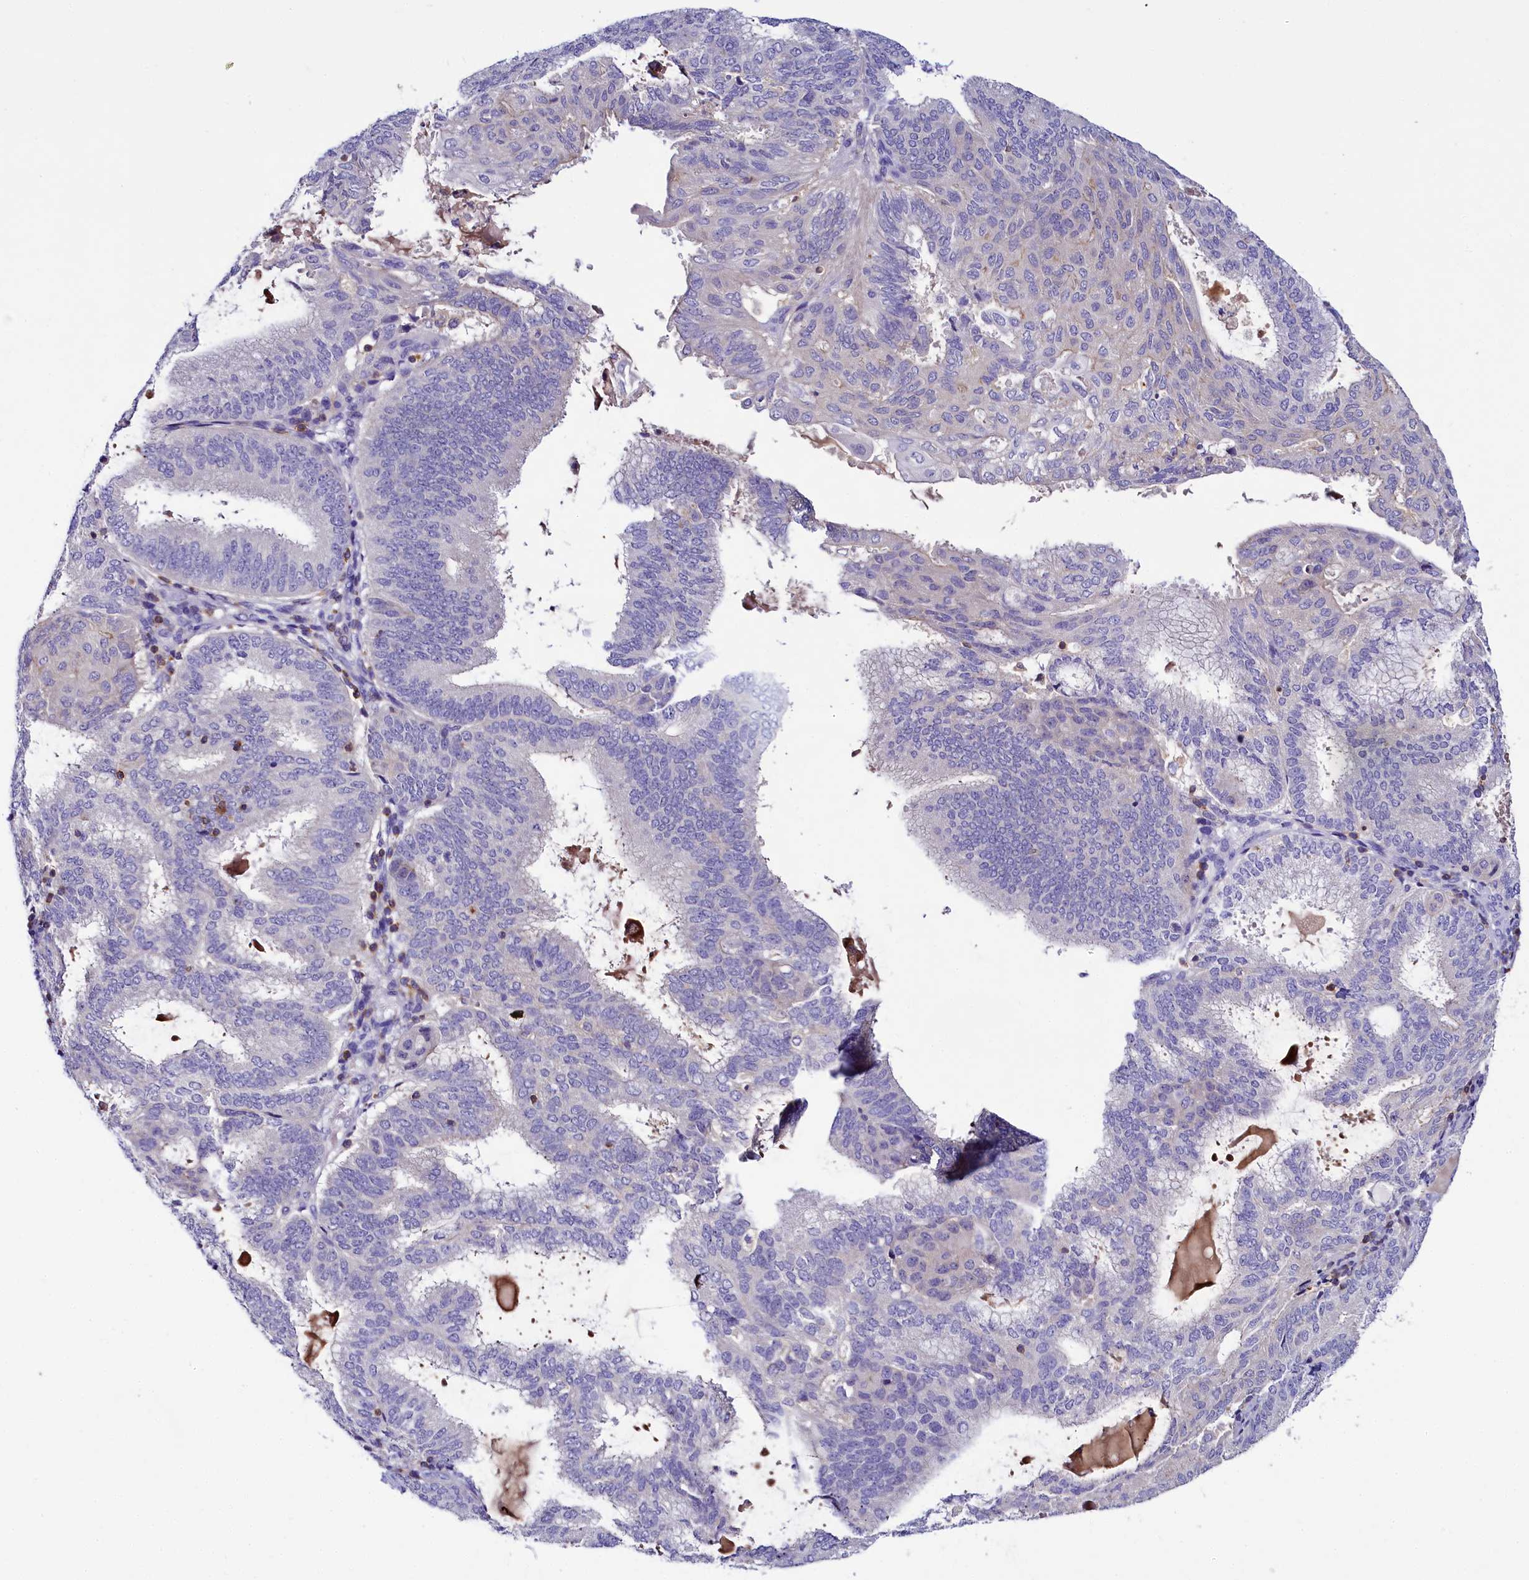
{"staining": {"intensity": "negative", "quantity": "none", "location": "none"}, "tissue": "endometrial cancer", "cell_type": "Tumor cells", "image_type": "cancer", "snomed": [{"axis": "morphology", "description": "Adenocarcinoma, NOS"}, {"axis": "topography", "description": "Endometrium"}], "caption": "Immunohistochemistry (IHC) photomicrograph of endometrial cancer (adenocarcinoma) stained for a protein (brown), which demonstrates no expression in tumor cells.", "gene": "FGFR2", "patient": {"sex": "female", "age": 49}}